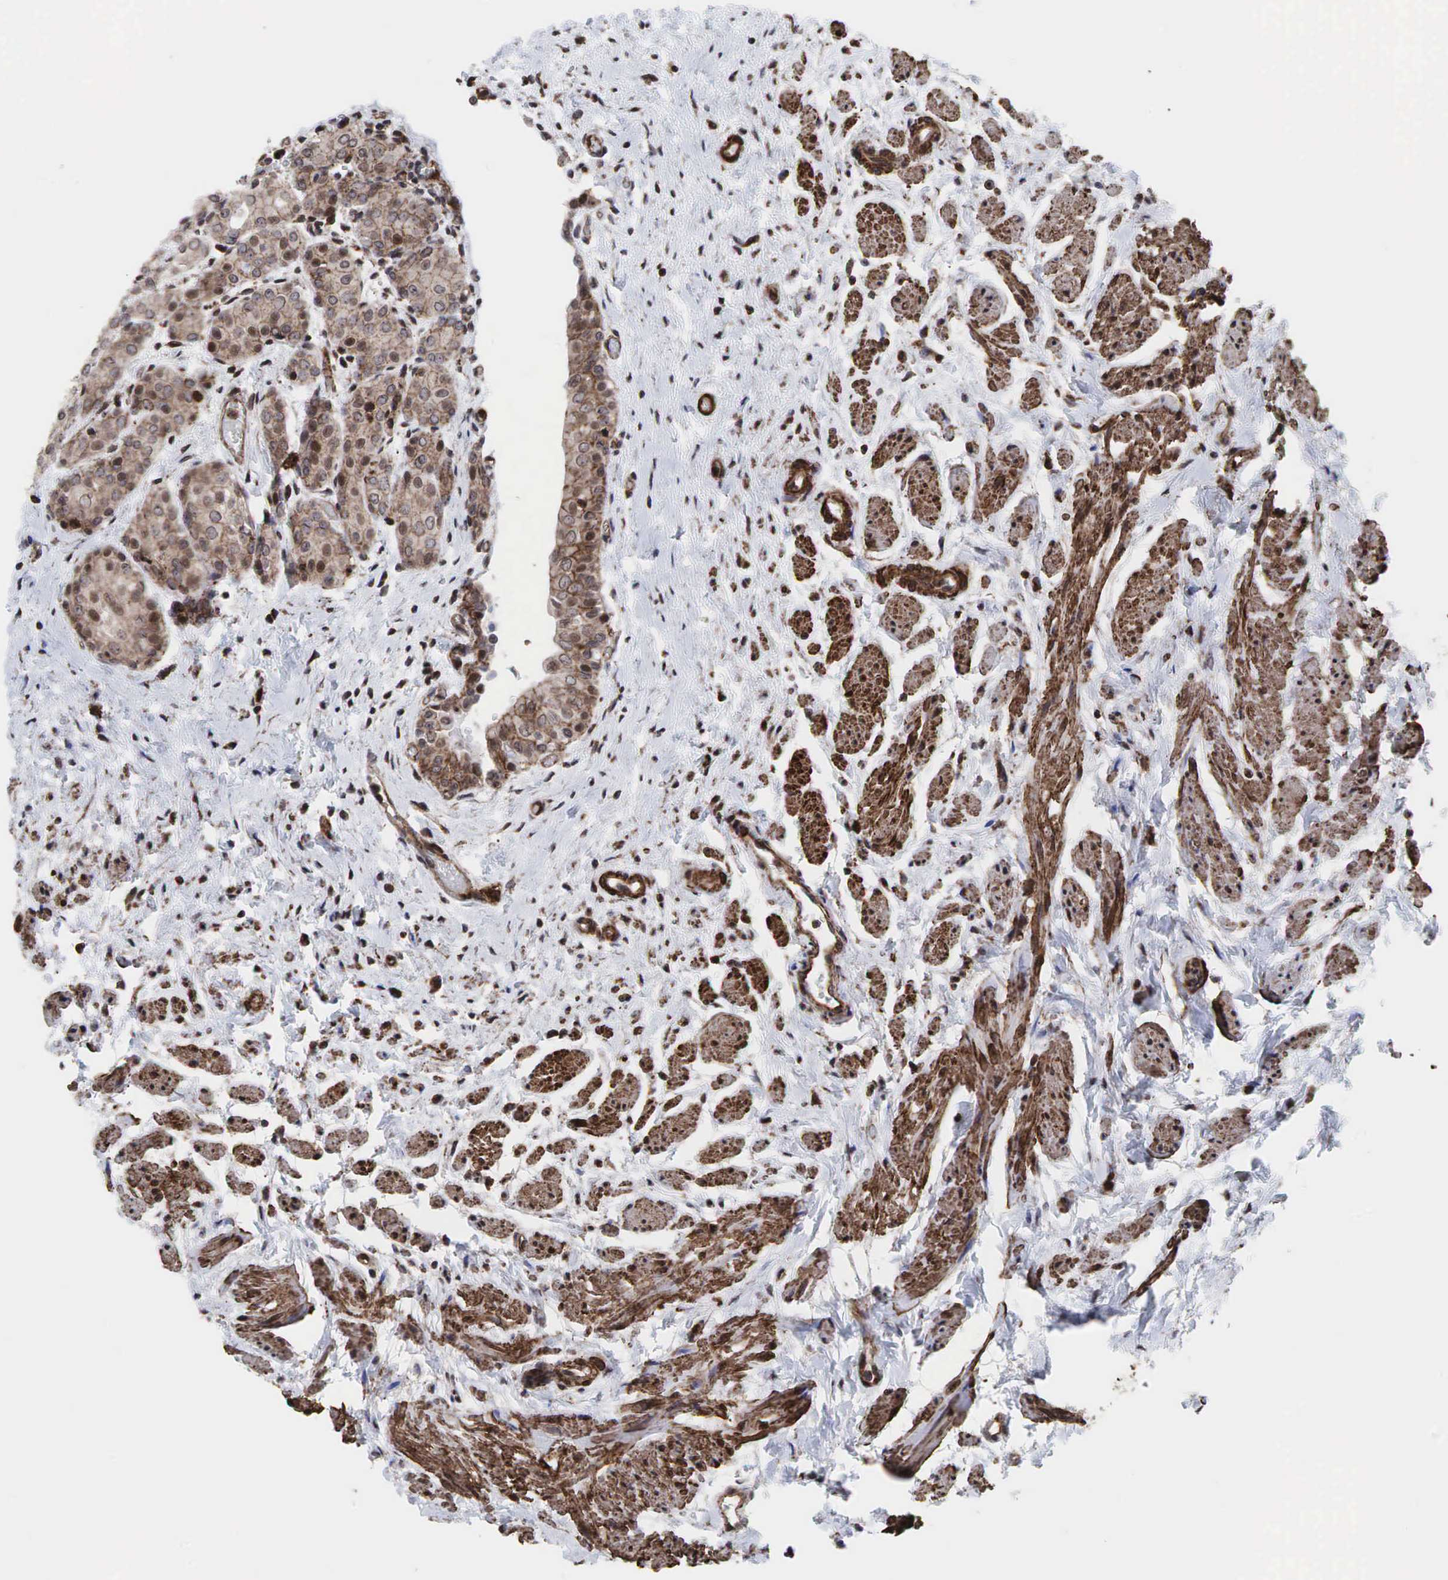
{"staining": {"intensity": "weak", "quantity": ">75%", "location": "cytoplasmic/membranous,nuclear"}, "tissue": "urinary bladder", "cell_type": "Urothelial cells", "image_type": "normal", "snomed": [{"axis": "morphology", "description": "Normal tissue, NOS"}, {"axis": "topography", "description": "Urinary bladder"}], "caption": "DAB (3,3'-diaminobenzidine) immunohistochemical staining of normal human urinary bladder exhibits weak cytoplasmic/membranous,nuclear protein expression in about >75% of urothelial cells. Using DAB (3,3'-diaminobenzidine) (brown) and hematoxylin (blue) stains, captured at high magnification using brightfield microscopy.", "gene": "GPRASP1", "patient": {"sex": "male", "age": 72}}